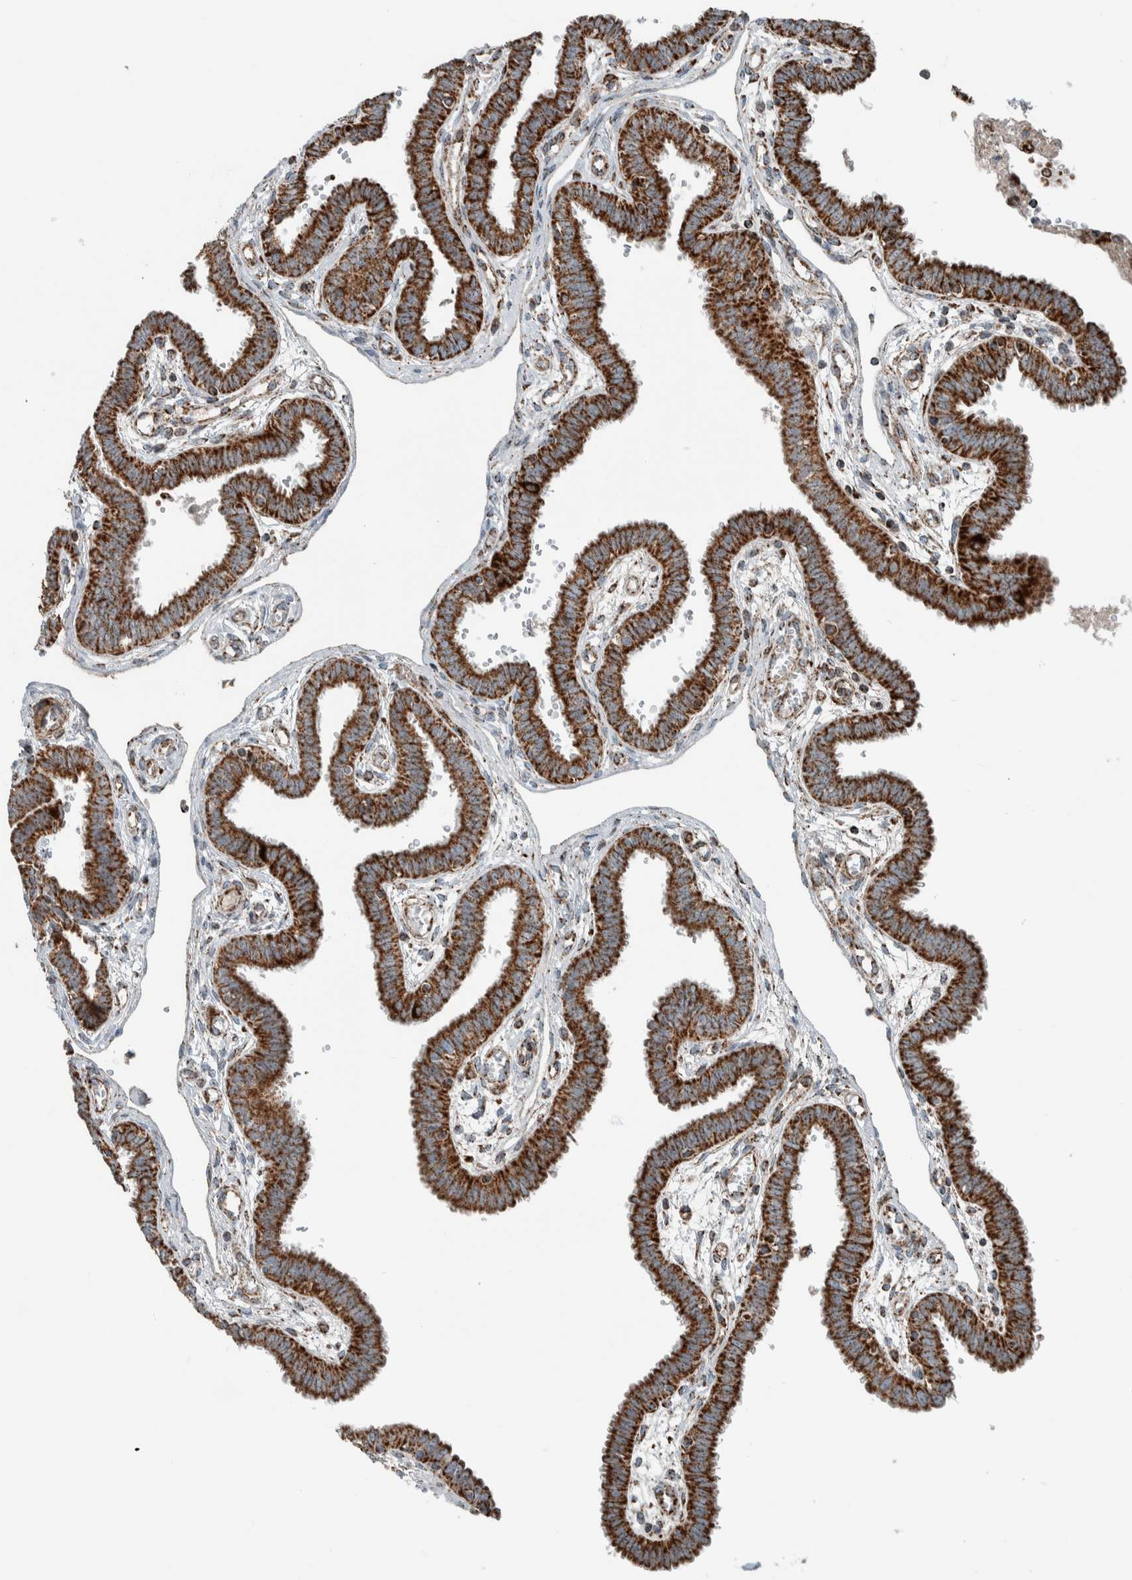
{"staining": {"intensity": "strong", "quantity": ">75%", "location": "cytoplasmic/membranous"}, "tissue": "fallopian tube", "cell_type": "Glandular cells", "image_type": "normal", "snomed": [{"axis": "morphology", "description": "Normal tissue, NOS"}, {"axis": "topography", "description": "Fallopian tube"}], "caption": "DAB immunohistochemical staining of benign human fallopian tube reveals strong cytoplasmic/membranous protein staining in approximately >75% of glandular cells.", "gene": "CNTROB", "patient": {"sex": "female", "age": 32}}